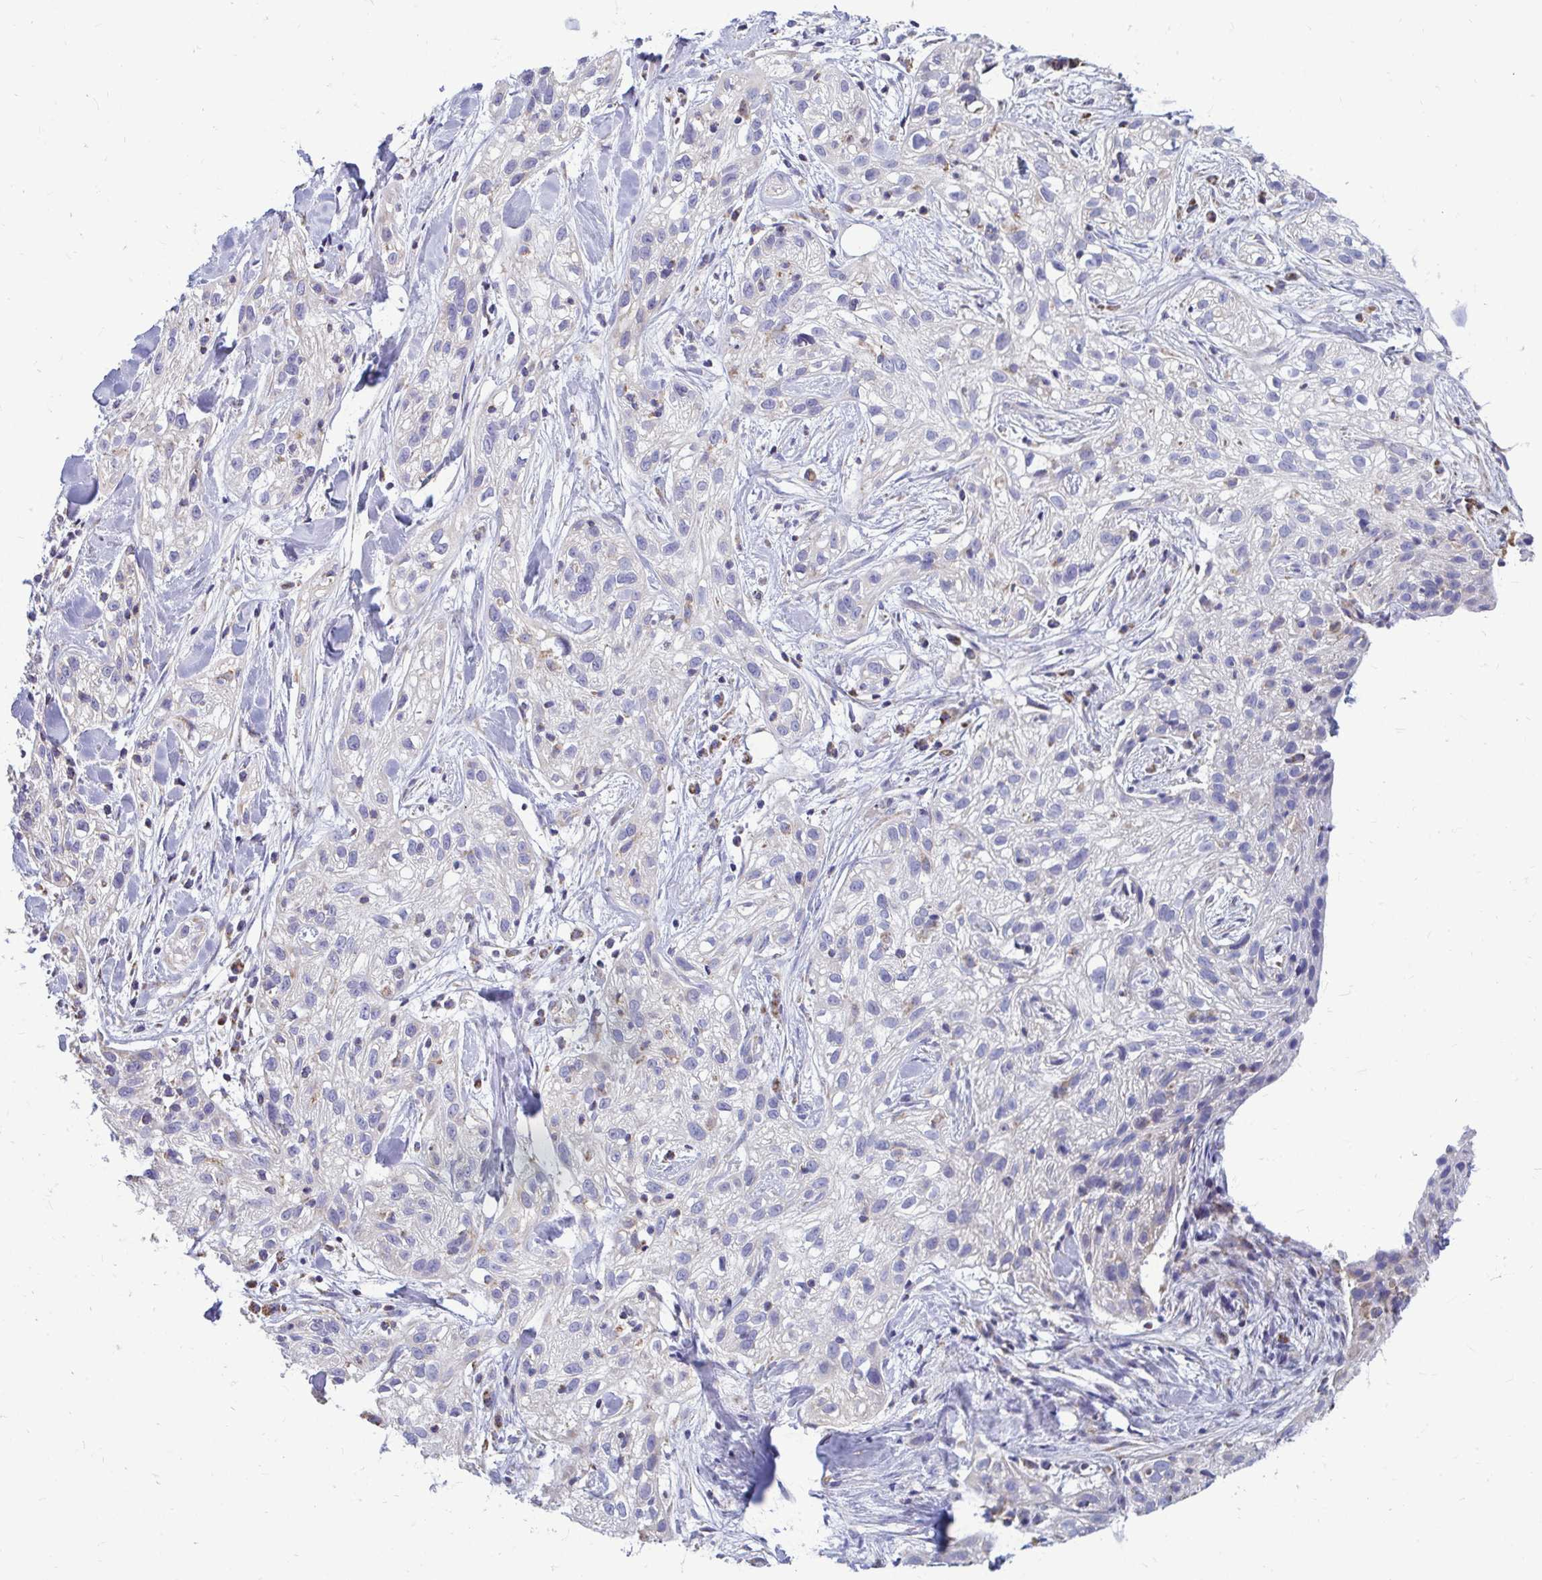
{"staining": {"intensity": "negative", "quantity": "none", "location": "none"}, "tissue": "skin cancer", "cell_type": "Tumor cells", "image_type": "cancer", "snomed": [{"axis": "morphology", "description": "Squamous cell carcinoma, NOS"}, {"axis": "topography", "description": "Skin"}], "caption": "Immunohistochemistry (IHC) histopathology image of squamous cell carcinoma (skin) stained for a protein (brown), which shows no positivity in tumor cells.", "gene": "OR10R2", "patient": {"sex": "male", "age": 82}}